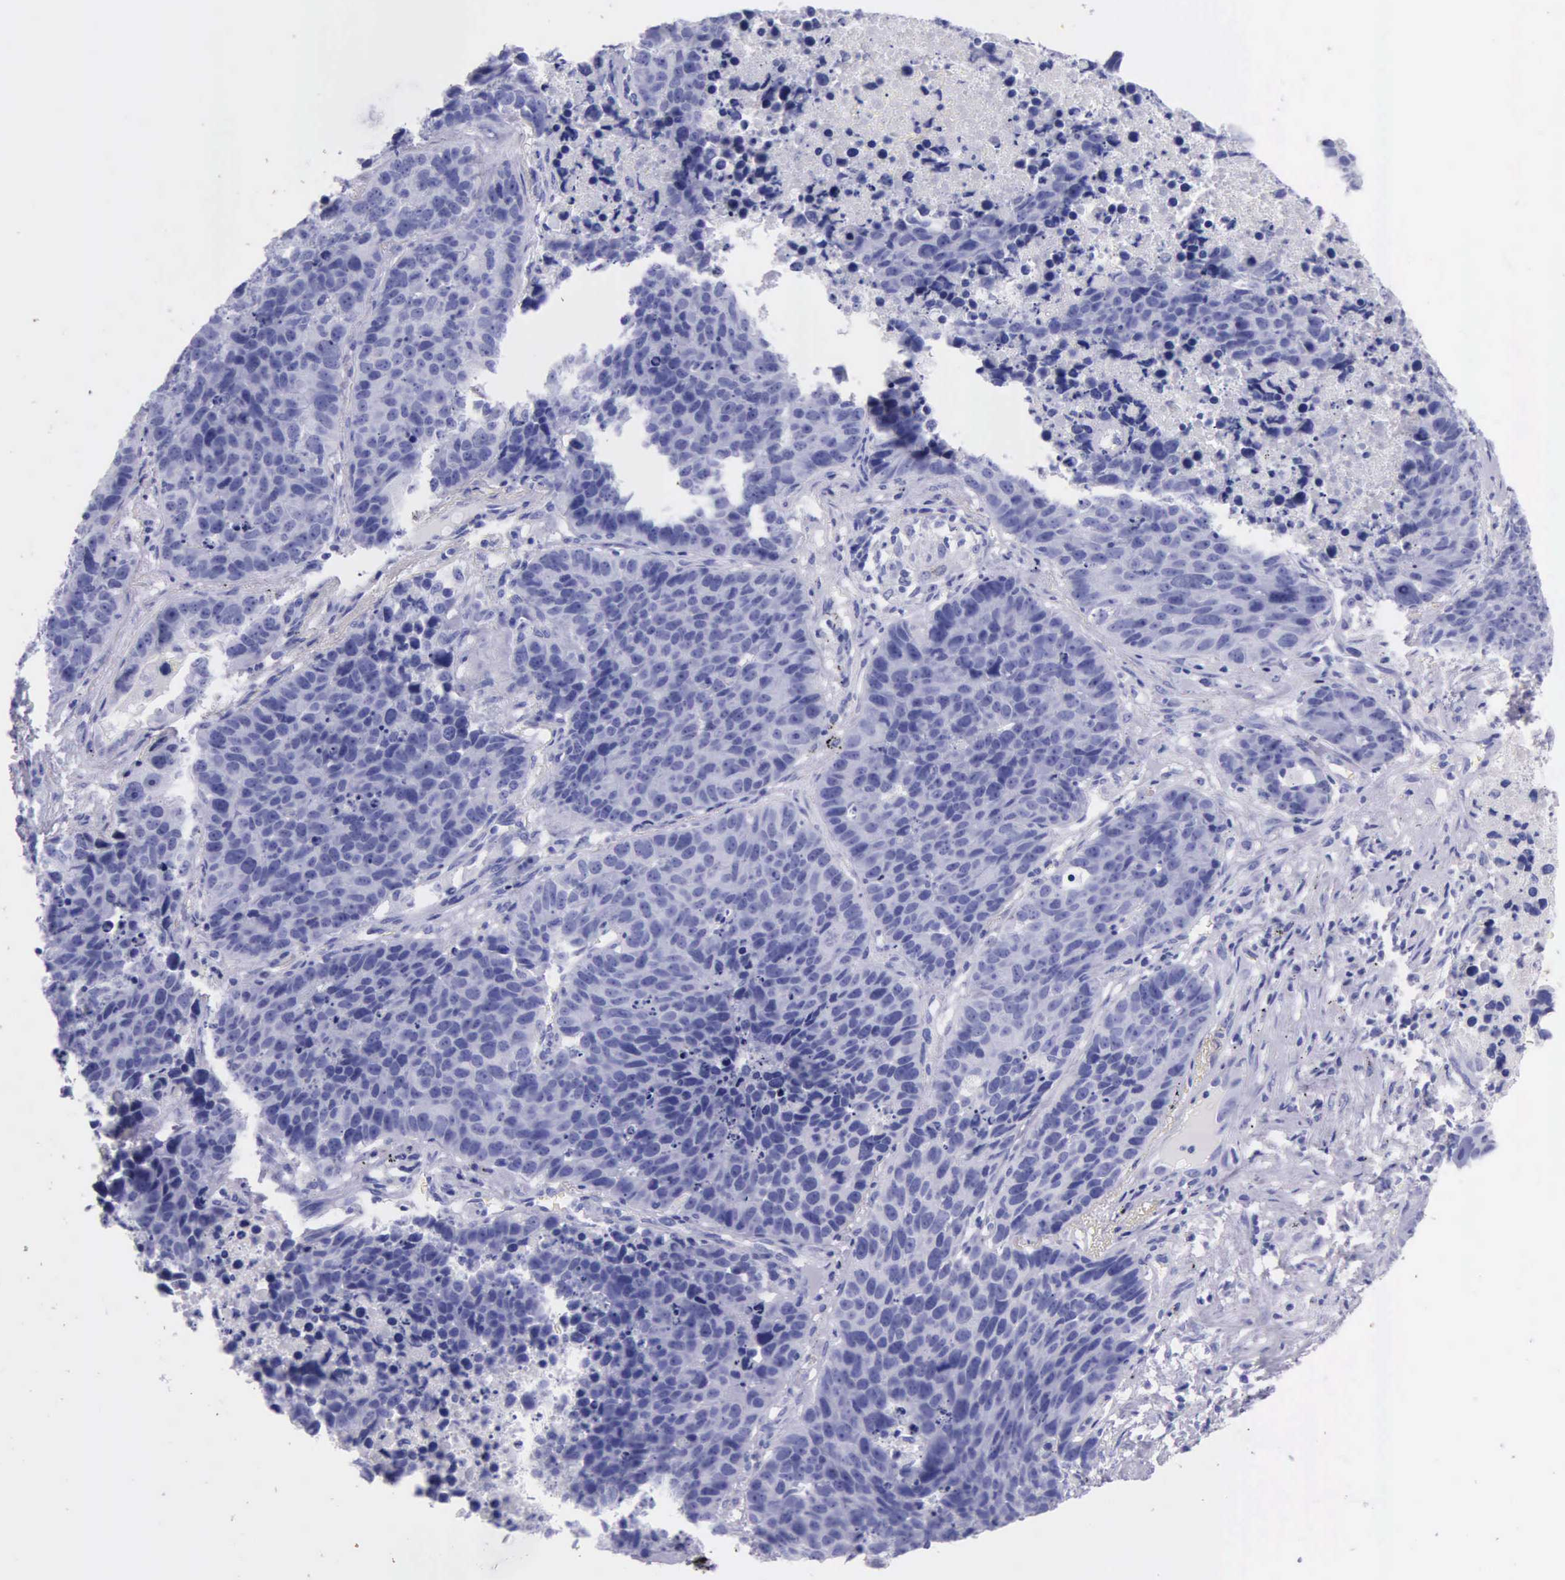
{"staining": {"intensity": "negative", "quantity": "none", "location": "none"}, "tissue": "lung cancer", "cell_type": "Tumor cells", "image_type": "cancer", "snomed": [{"axis": "morphology", "description": "Carcinoid, malignant, NOS"}, {"axis": "topography", "description": "Lung"}], "caption": "High magnification brightfield microscopy of lung cancer stained with DAB (brown) and counterstained with hematoxylin (blue): tumor cells show no significant expression. (DAB immunohistochemistry (IHC) with hematoxylin counter stain).", "gene": "KLK3", "patient": {"sex": "male", "age": 60}}